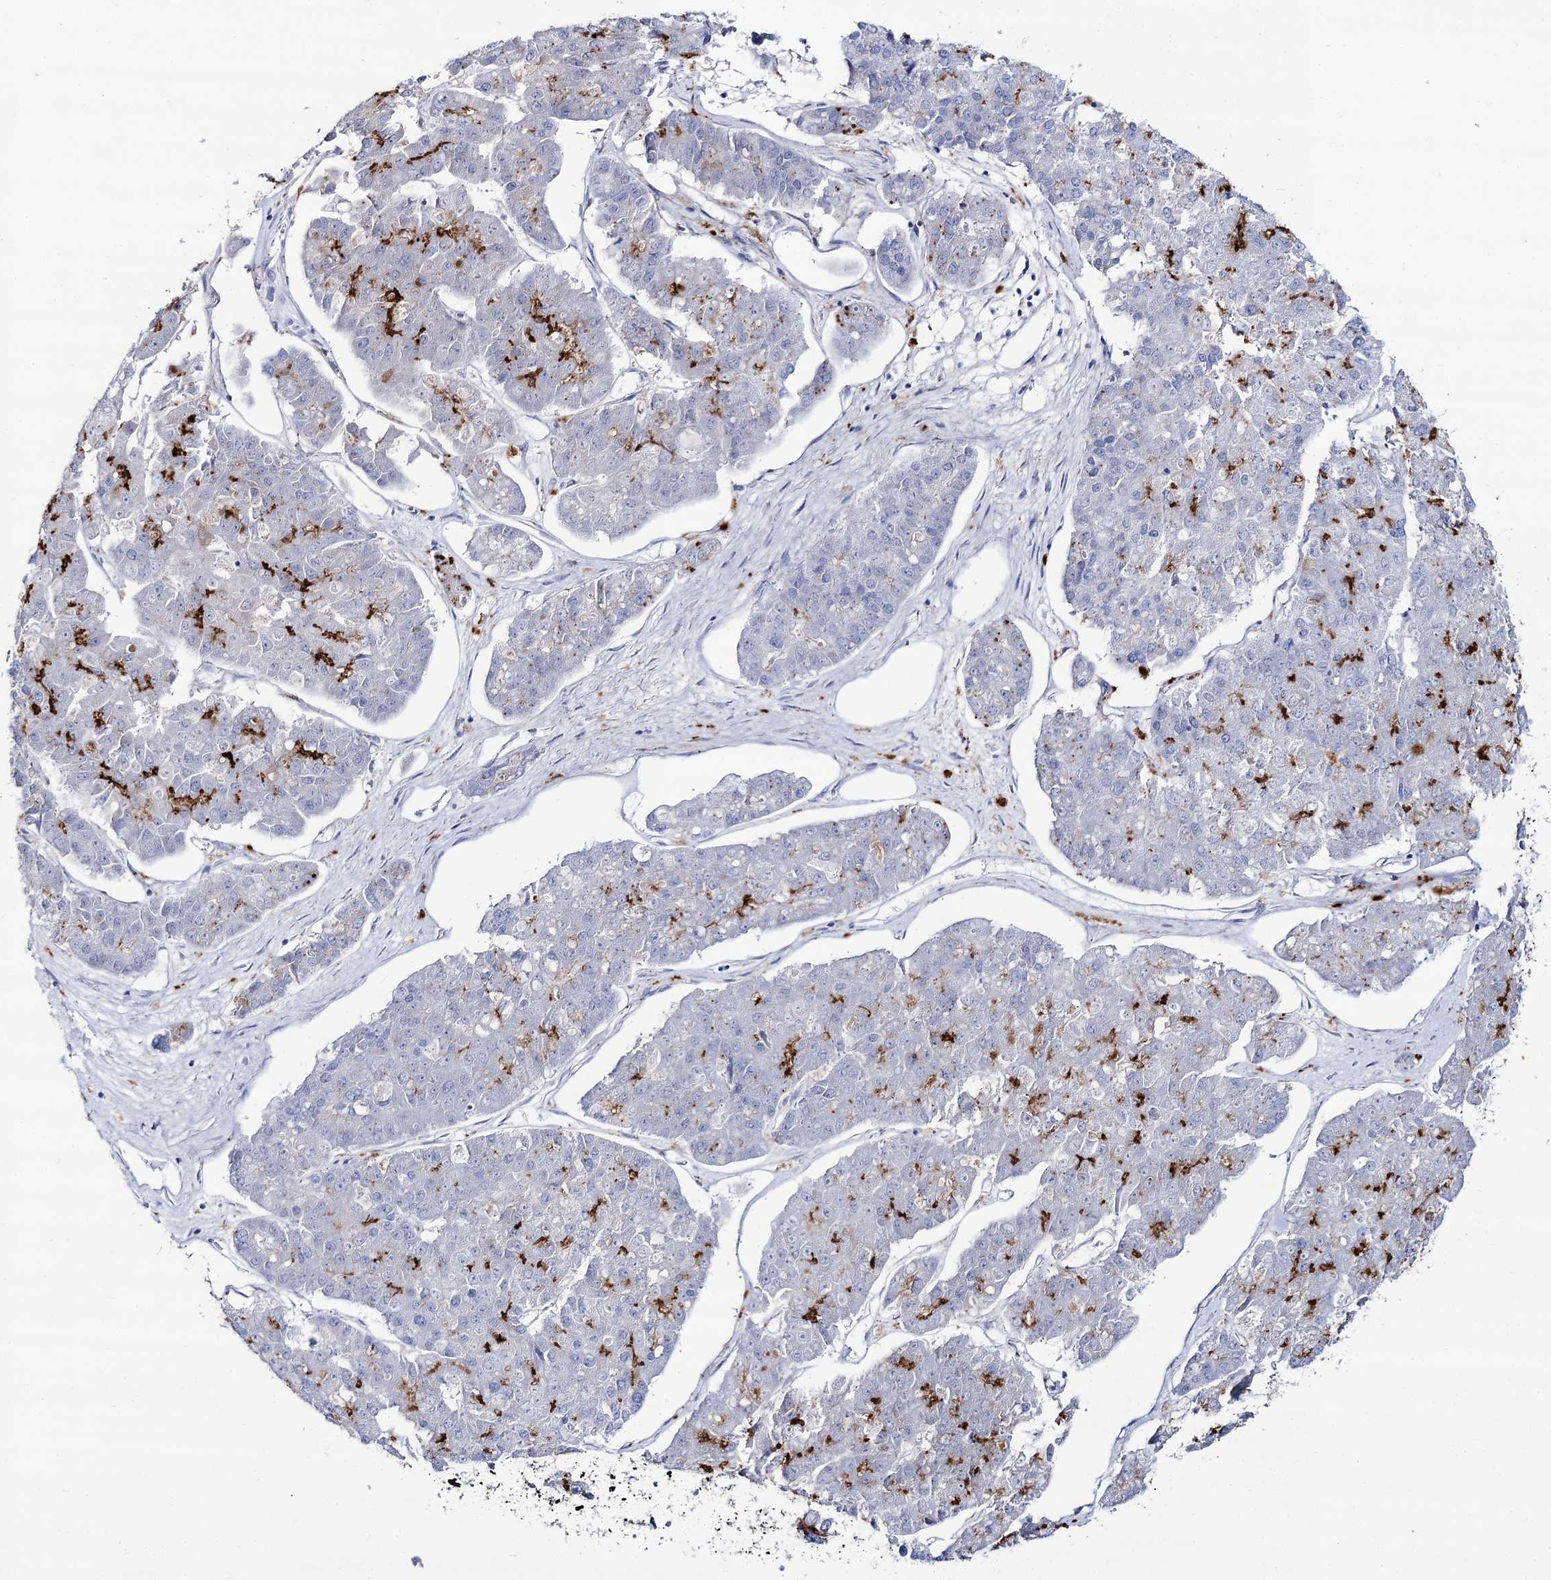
{"staining": {"intensity": "negative", "quantity": "none", "location": "none"}, "tissue": "pancreatic cancer", "cell_type": "Tumor cells", "image_type": "cancer", "snomed": [{"axis": "morphology", "description": "Adenocarcinoma, NOS"}, {"axis": "topography", "description": "Pancreas"}], "caption": "Photomicrograph shows no significant protein positivity in tumor cells of adenocarcinoma (pancreatic).", "gene": "SLC3A1", "patient": {"sex": "male", "age": 50}}